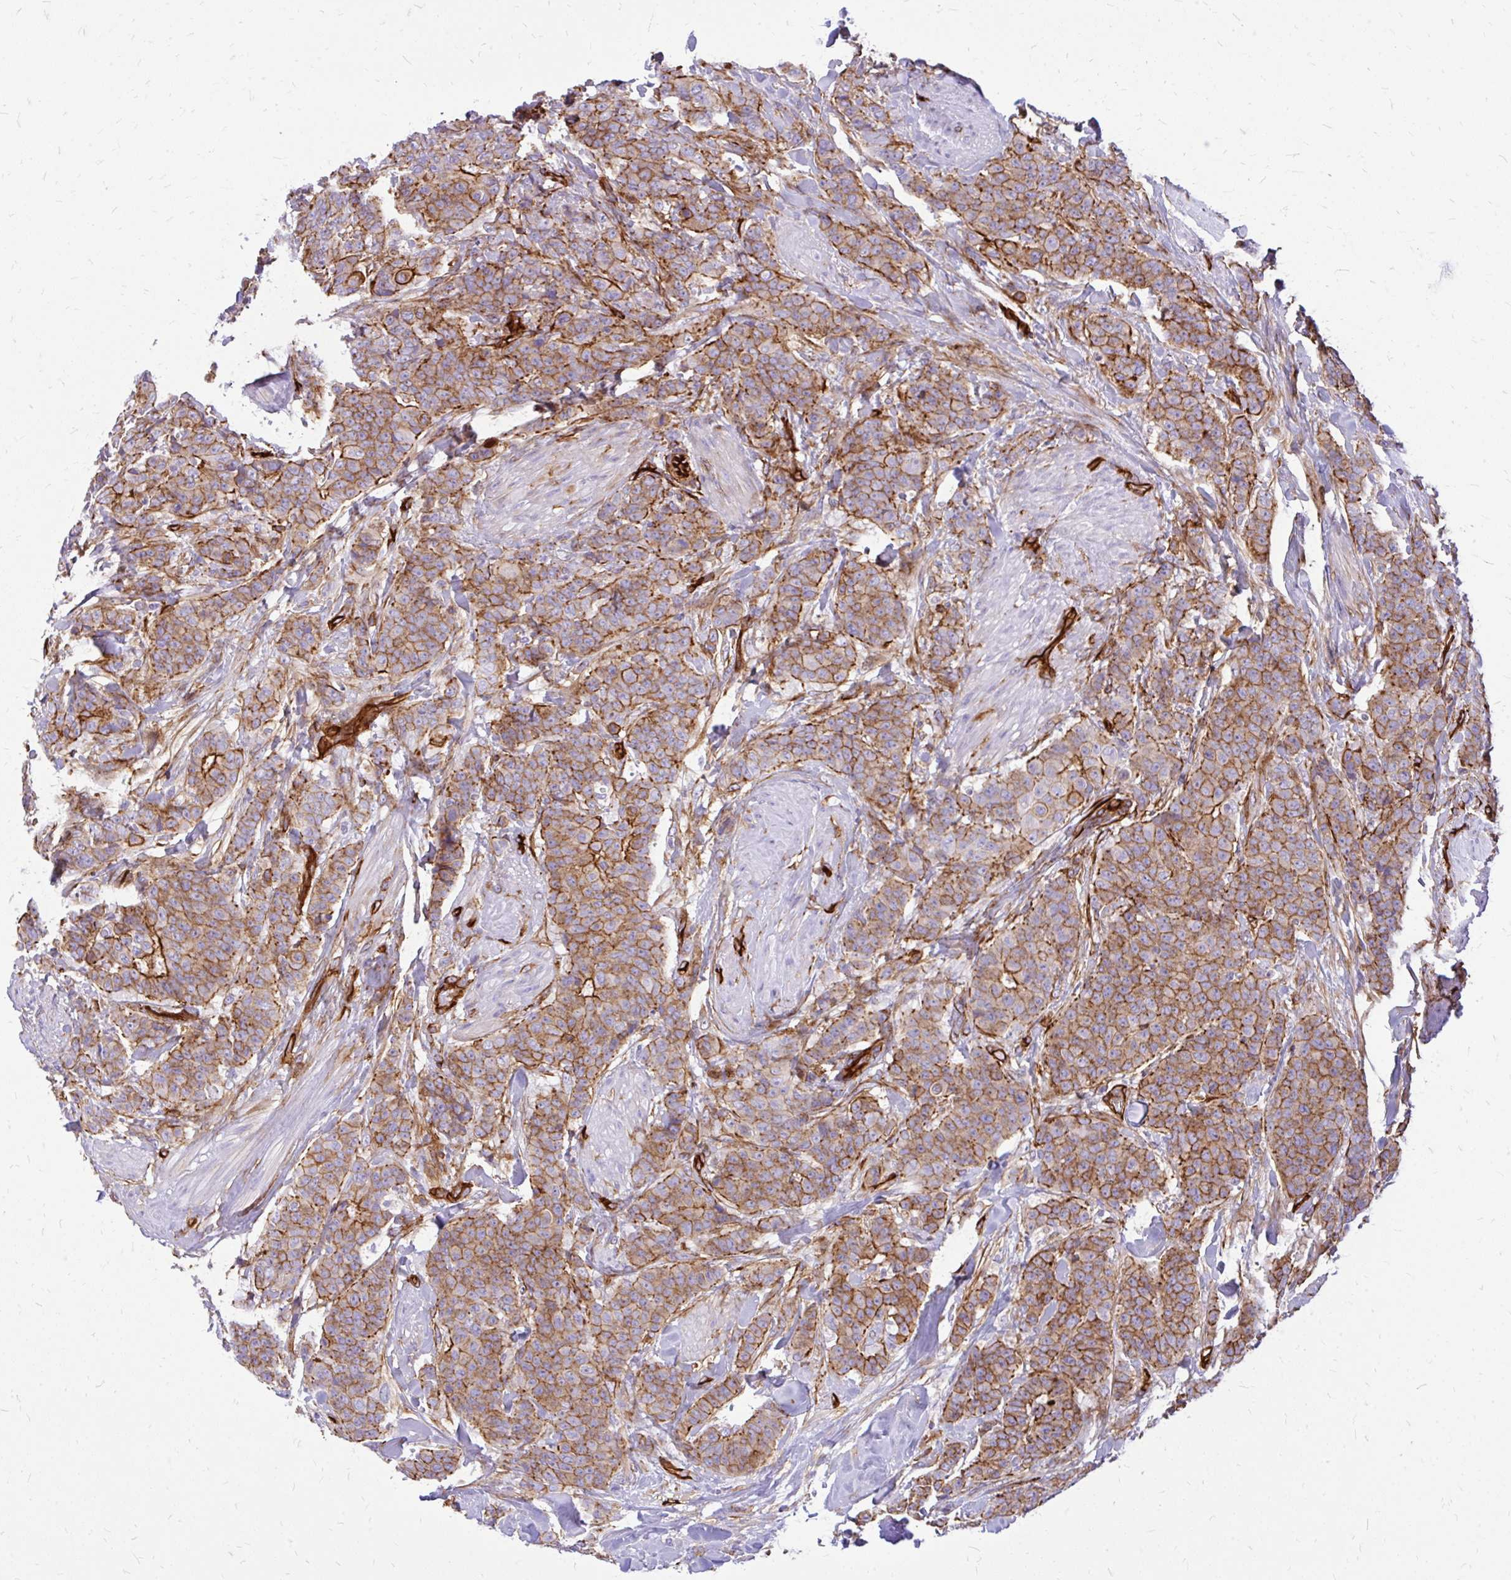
{"staining": {"intensity": "moderate", "quantity": ">75%", "location": "cytoplasmic/membranous"}, "tissue": "breast cancer", "cell_type": "Tumor cells", "image_type": "cancer", "snomed": [{"axis": "morphology", "description": "Duct carcinoma"}, {"axis": "topography", "description": "Breast"}], "caption": "A brown stain labels moderate cytoplasmic/membranous staining of a protein in breast invasive ductal carcinoma tumor cells. The staining is performed using DAB brown chromogen to label protein expression. The nuclei are counter-stained blue using hematoxylin.", "gene": "MAP1LC3B", "patient": {"sex": "female", "age": 40}}